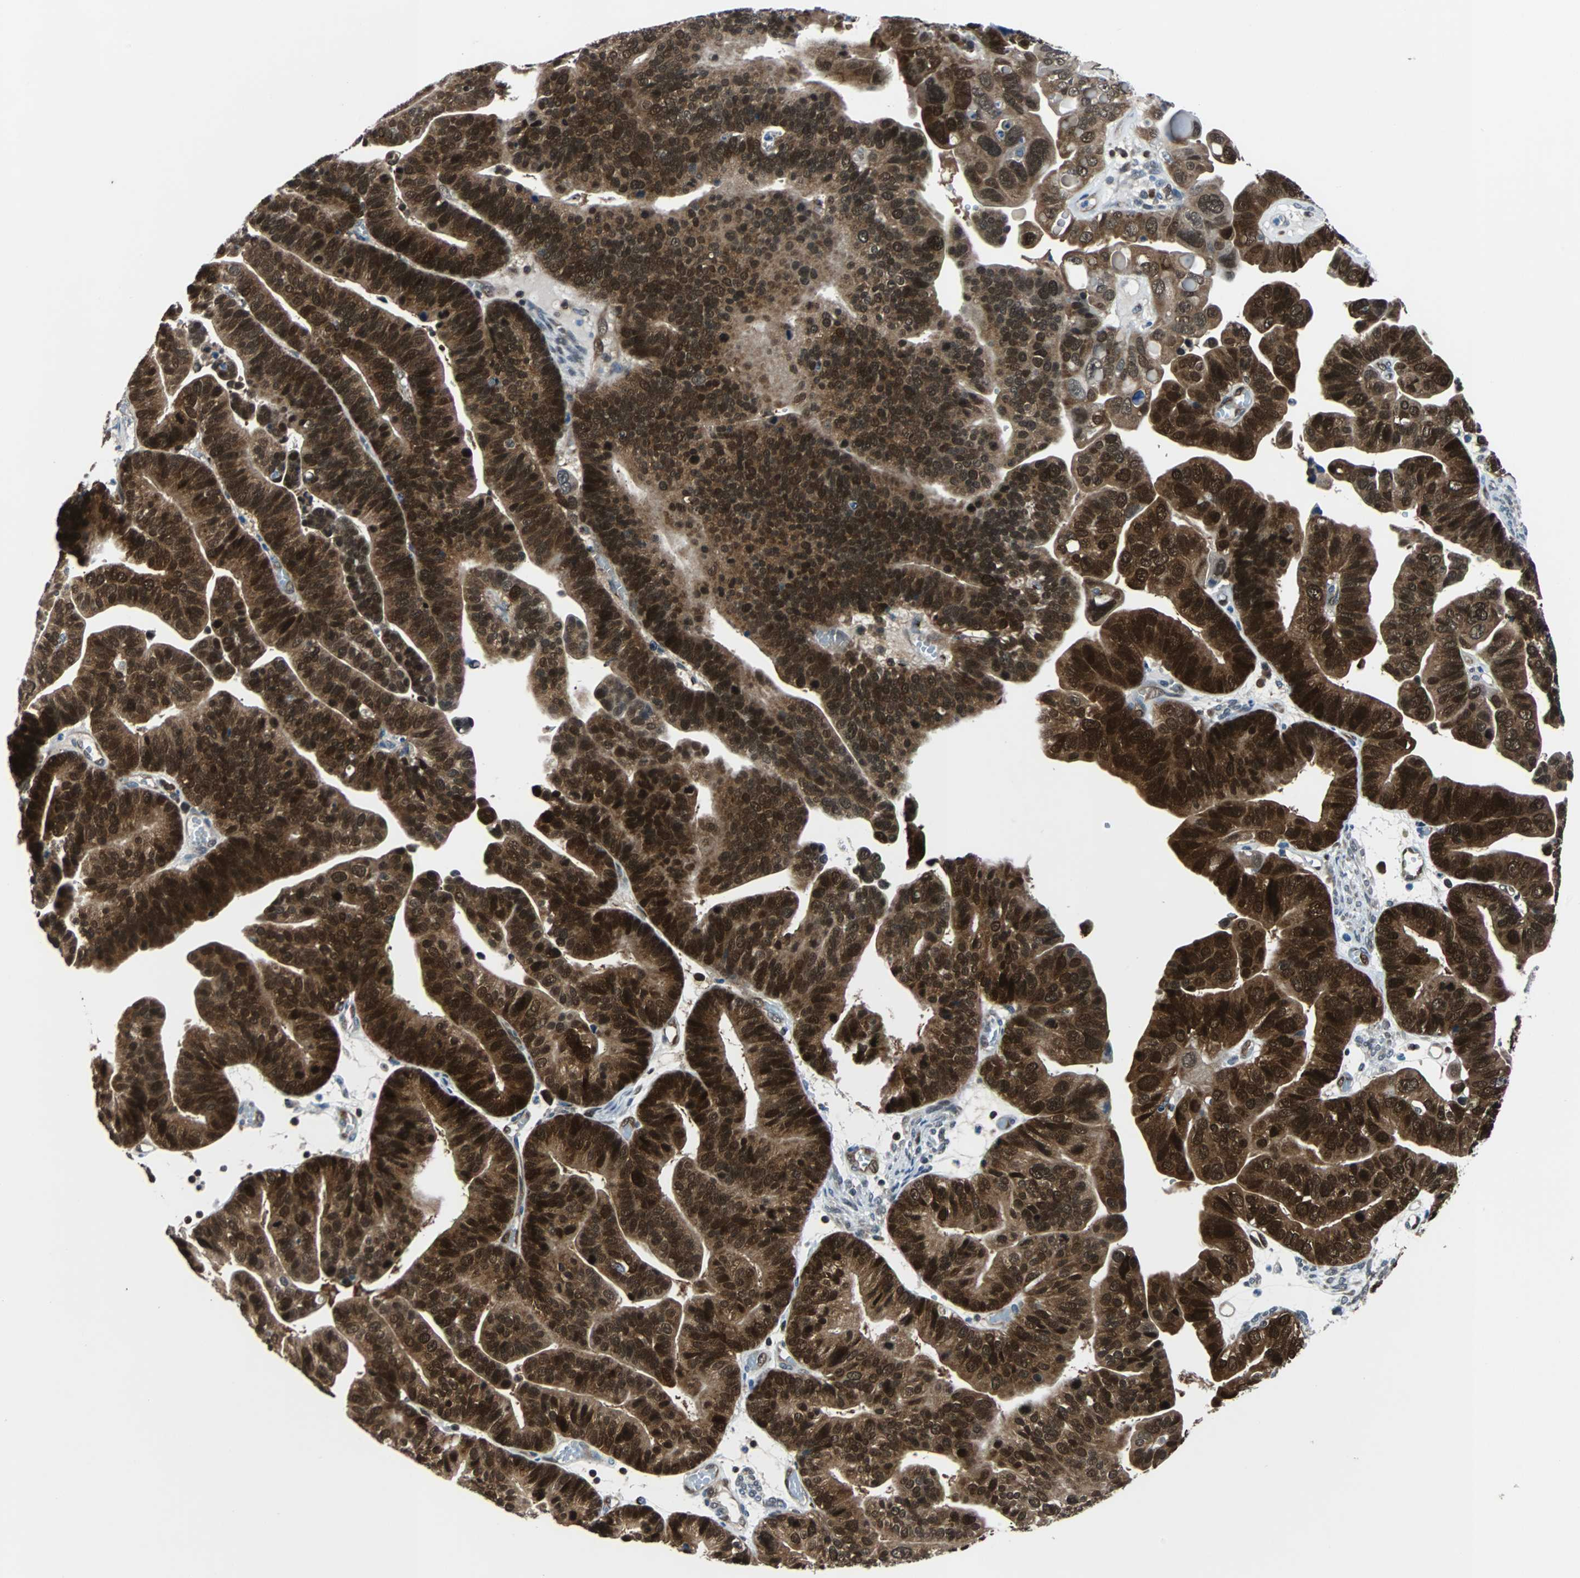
{"staining": {"intensity": "strong", "quantity": ">75%", "location": "cytoplasmic/membranous,nuclear"}, "tissue": "ovarian cancer", "cell_type": "Tumor cells", "image_type": "cancer", "snomed": [{"axis": "morphology", "description": "Cystadenocarcinoma, serous, NOS"}, {"axis": "topography", "description": "Ovary"}], "caption": "Immunohistochemistry (IHC) (DAB) staining of human ovarian serous cystadenocarcinoma exhibits strong cytoplasmic/membranous and nuclear protein positivity in approximately >75% of tumor cells.", "gene": "MAP2K6", "patient": {"sex": "female", "age": 56}}